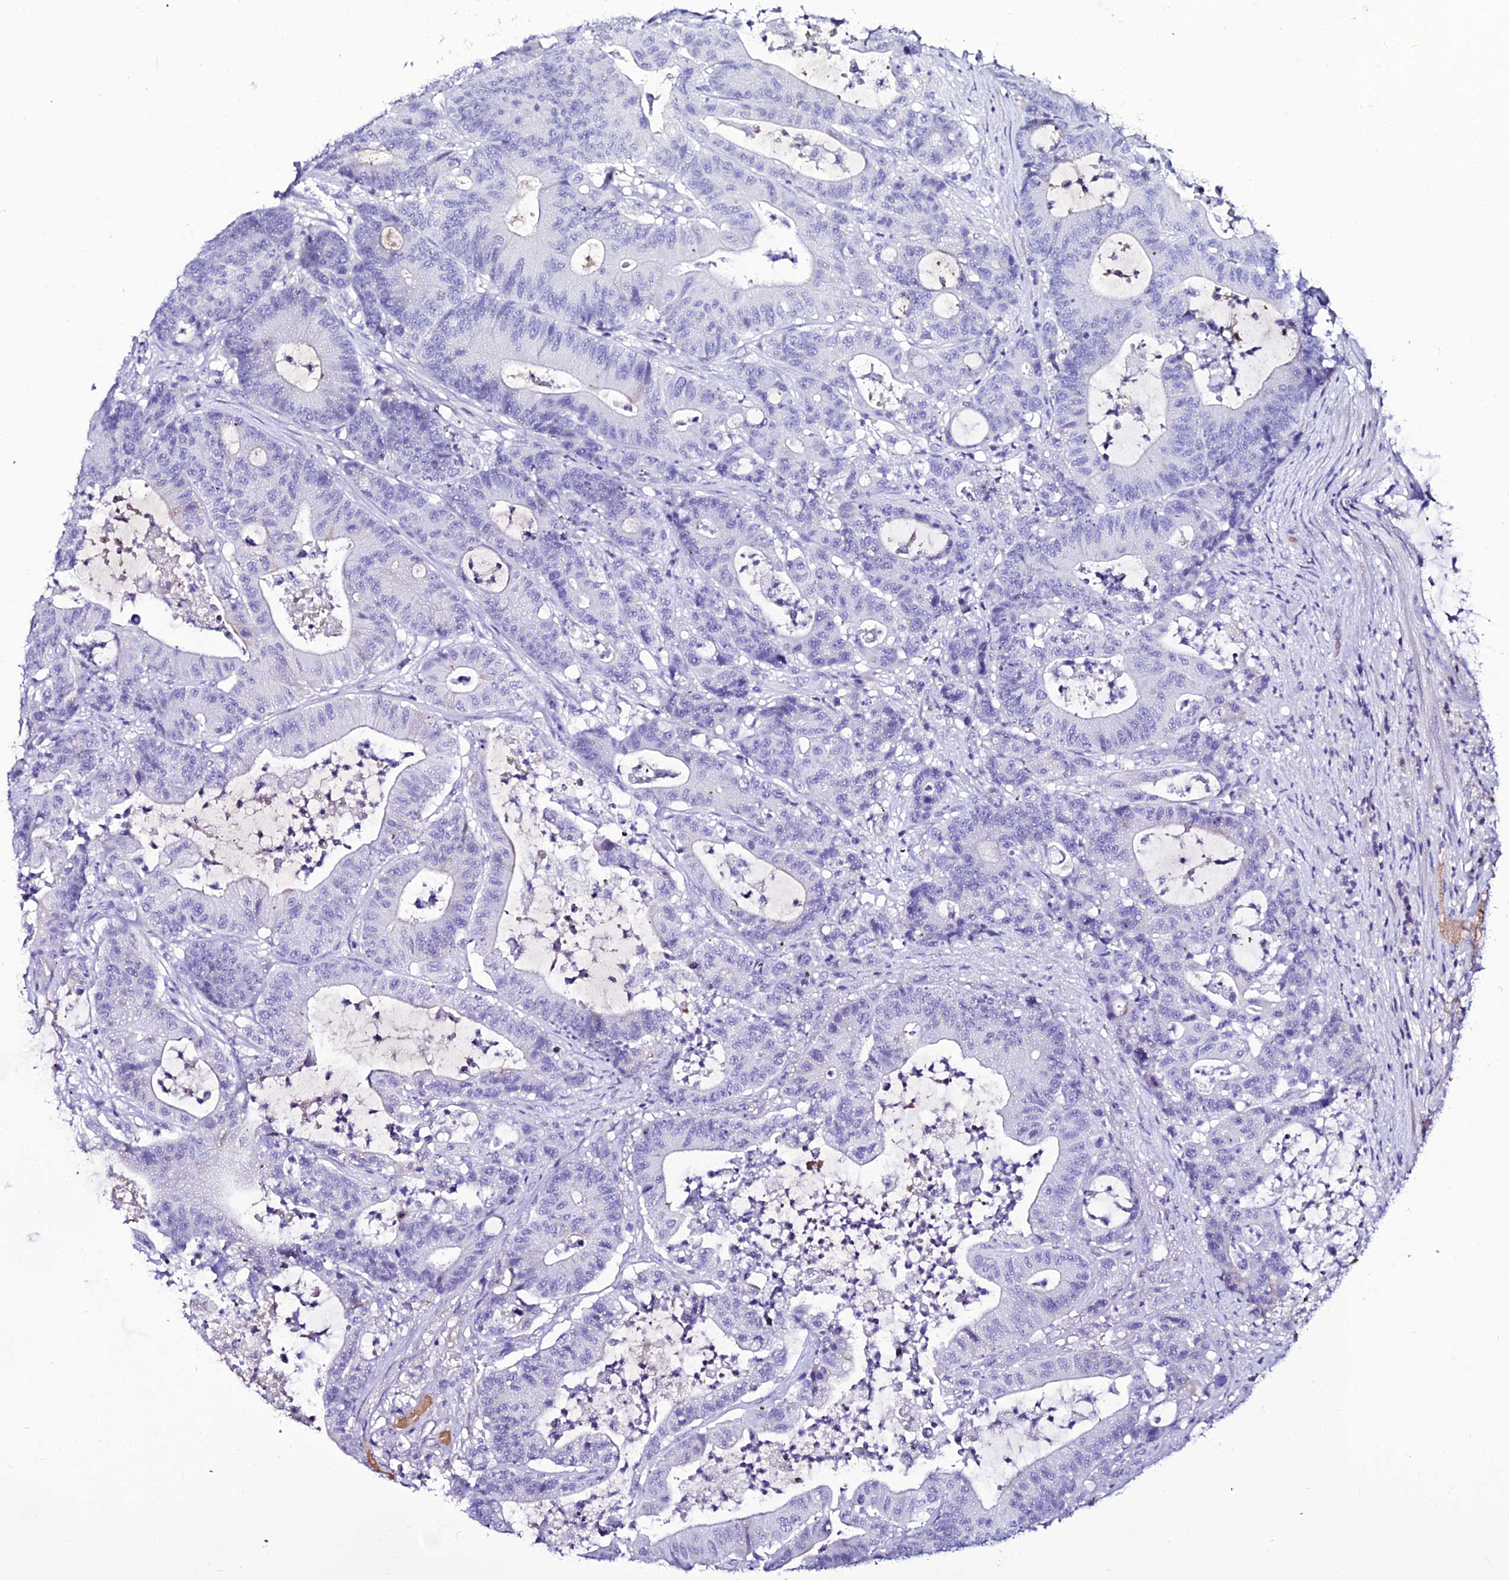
{"staining": {"intensity": "negative", "quantity": "none", "location": "none"}, "tissue": "colorectal cancer", "cell_type": "Tumor cells", "image_type": "cancer", "snomed": [{"axis": "morphology", "description": "Adenocarcinoma, NOS"}, {"axis": "topography", "description": "Colon"}], "caption": "The histopathology image displays no staining of tumor cells in colorectal cancer.", "gene": "DEFB132", "patient": {"sex": "female", "age": 84}}